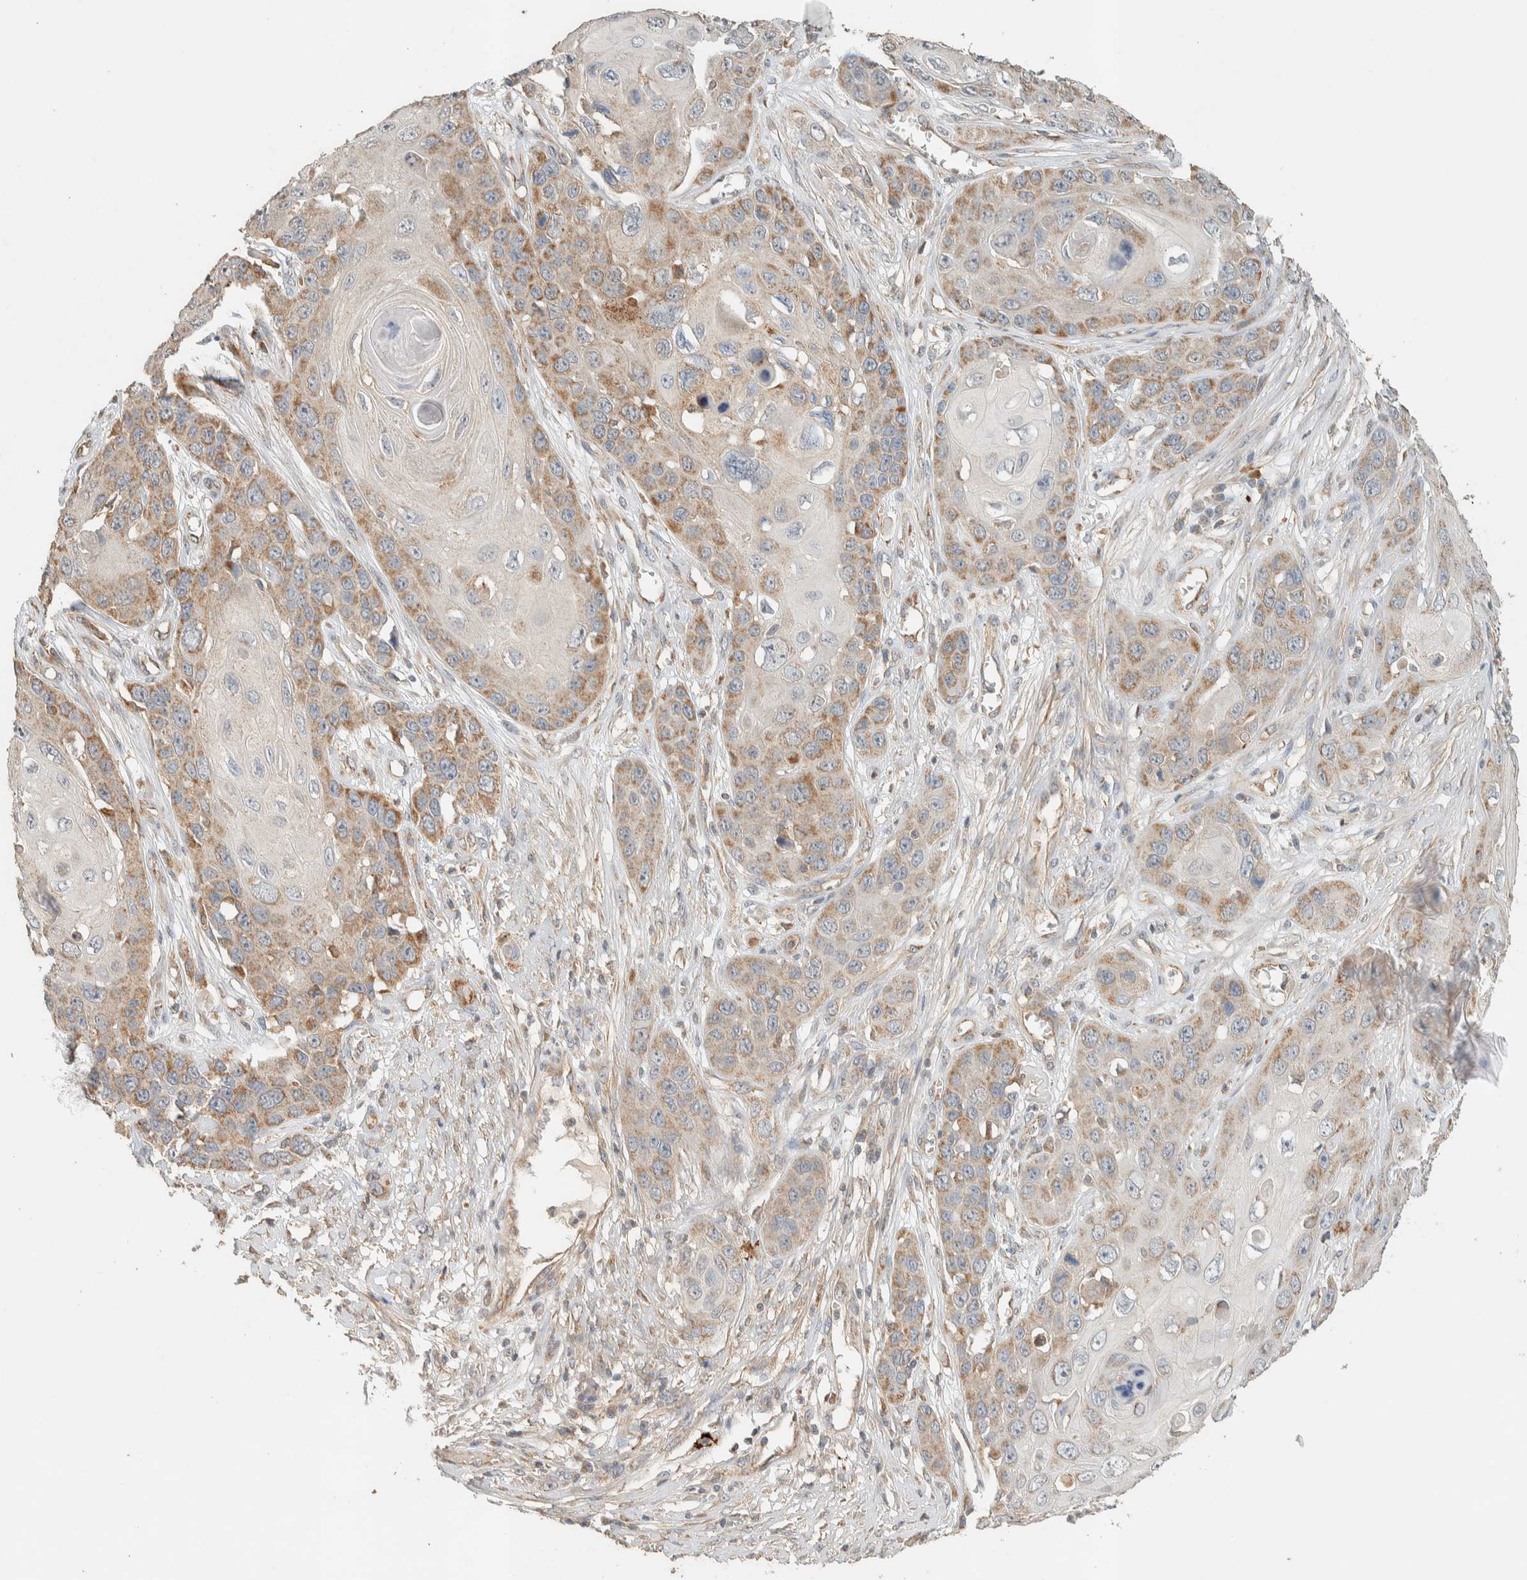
{"staining": {"intensity": "weak", "quantity": ">75%", "location": "cytoplasmic/membranous"}, "tissue": "skin cancer", "cell_type": "Tumor cells", "image_type": "cancer", "snomed": [{"axis": "morphology", "description": "Squamous cell carcinoma, NOS"}, {"axis": "topography", "description": "Skin"}], "caption": "Tumor cells reveal weak cytoplasmic/membranous staining in approximately >75% of cells in squamous cell carcinoma (skin).", "gene": "PDE7B", "patient": {"sex": "male", "age": 55}}